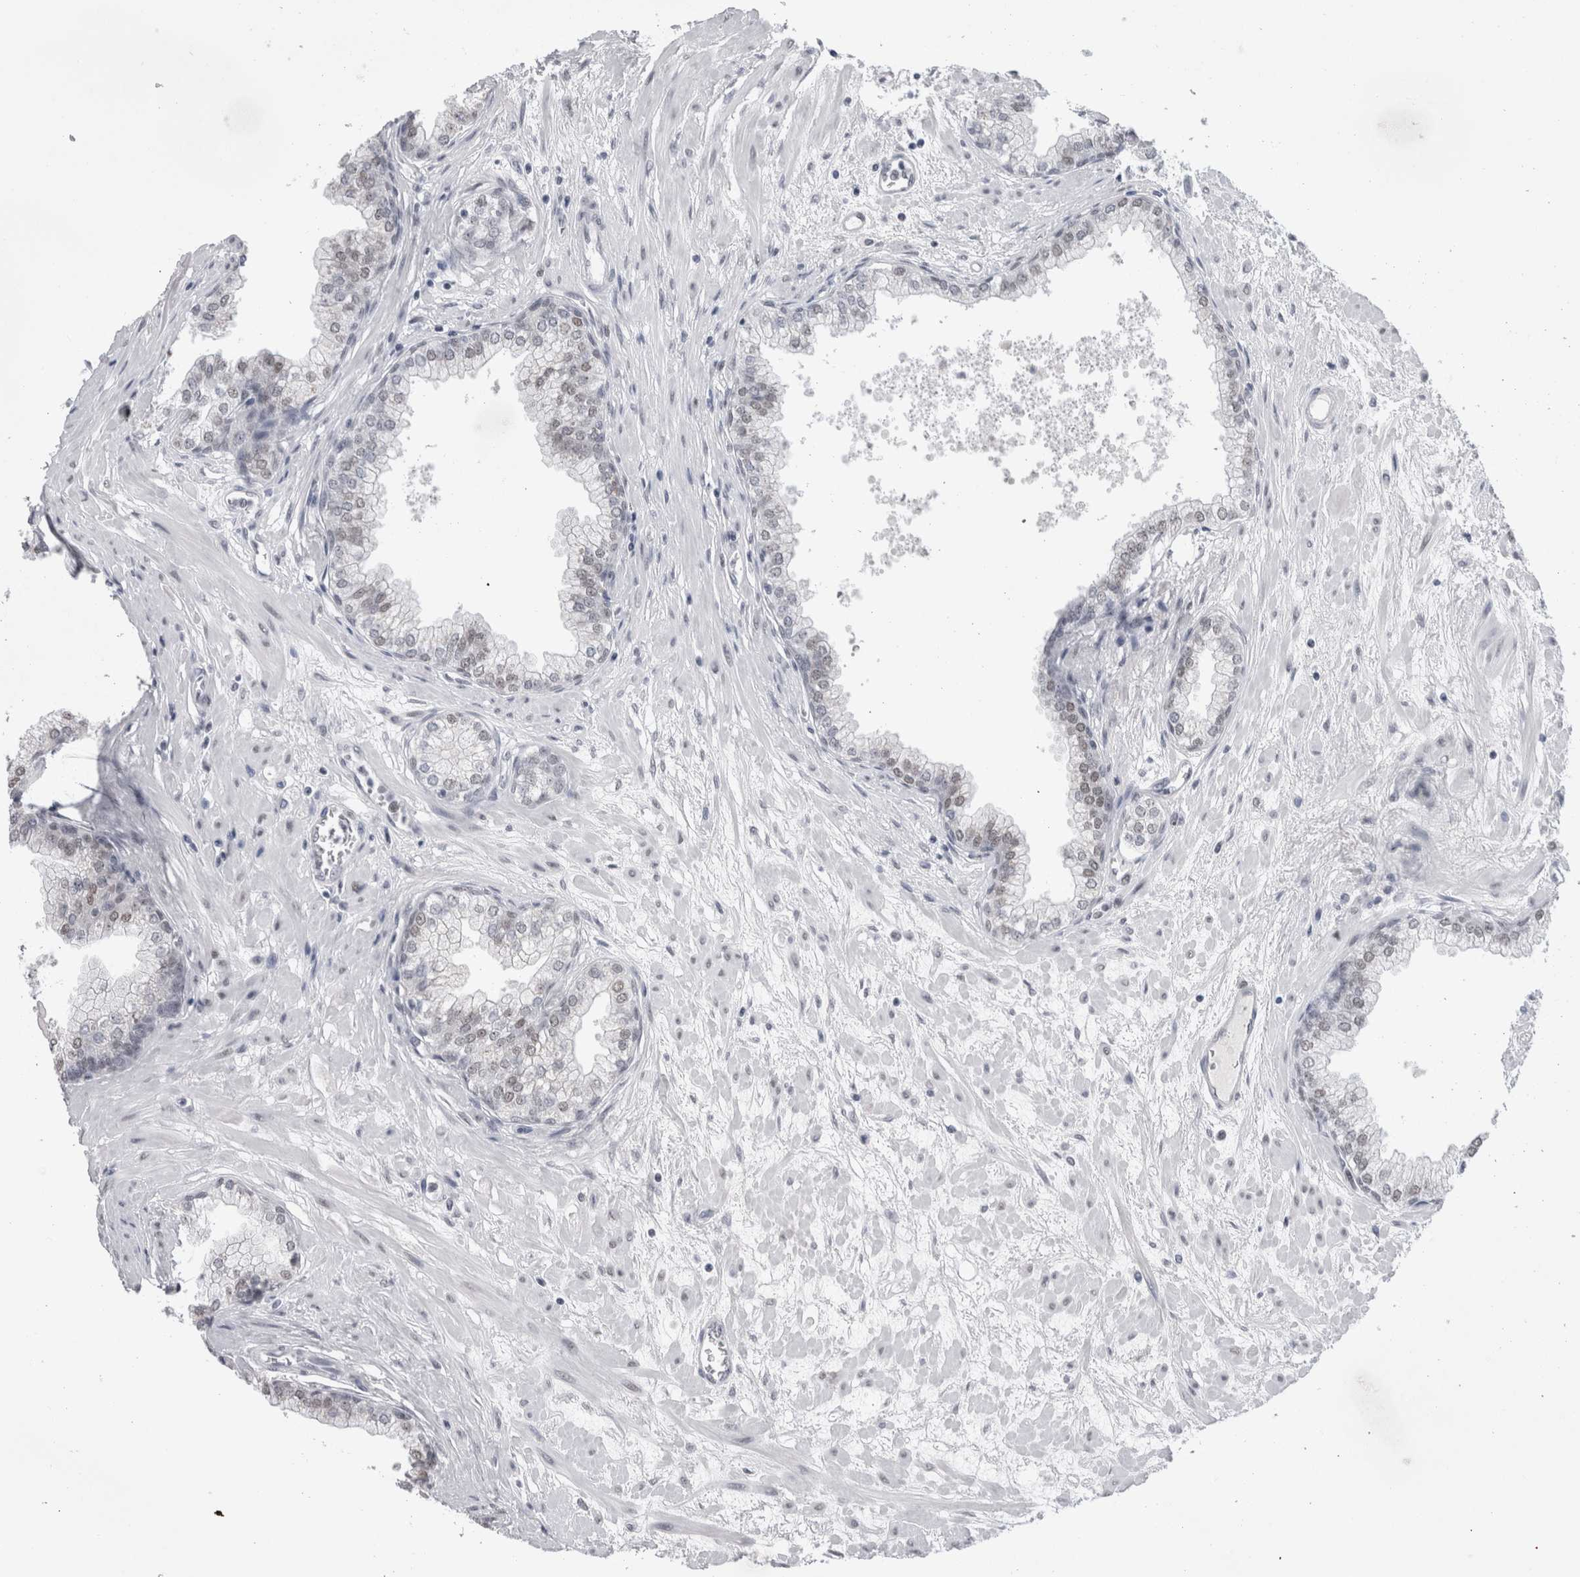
{"staining": {"intensity": "strong", "quantity": "25%-75%", "location": "nuclear"}, "tissue": "prostate", "cell_type": "Glandular cells", "image_type": "normal", "snomed": [{"axis": "morphology", "description": "Normal tissue, NOS"}, {"axis": "morphology", "description": "Urothelial carcinoma, Low grade"}, {"axis": "topography", "description": "Urinary bladder"}, {"axis": "topography", "description": "Prostate"}], "caption": "DAB immunohistochemical staining of unremarkable prostate demonstrates strong nuclear protein positivity in approximately 25%-75% of glandular cells.", "gene": "API5", "patient": {"sex": "male", "age": 60}}